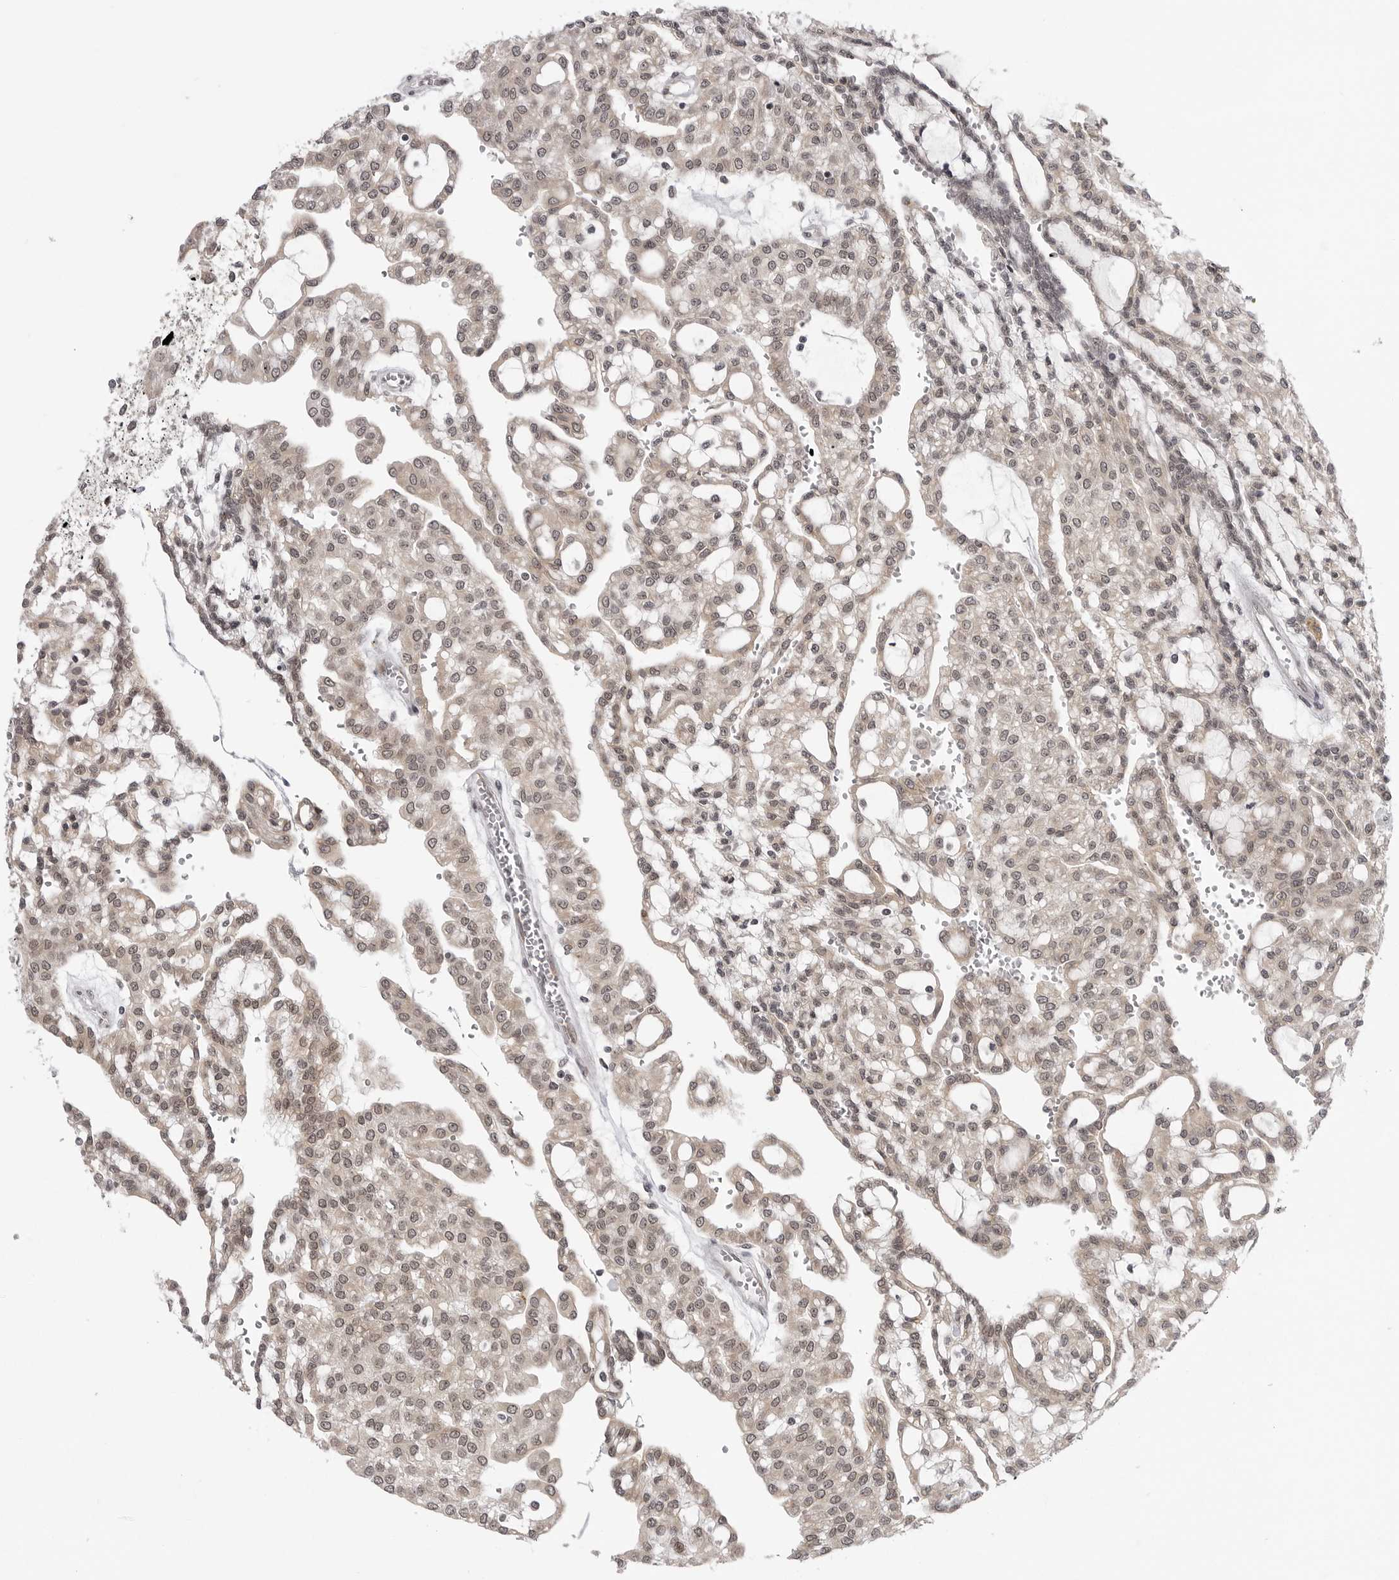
{"staining": {"intensity": "weak", "quantity": "25%-75%", "location": "nuclear"}, "tissue": "renal cancer", "cell_type": "Tumor cells", "image_type": "cancer", "snomed": [{"axis": "morphology", "description": "Adenocarcinoma, NOS"}, {"axis": "topography", "description": "Kidney"}], "caption": "Brown immunohistochemical staining in human renal cancer reveals weak nuclear expression in about 25%-75% of tumor cells. The staining is performed using DAB (3,3'-diaminobenzidine) brown chromogen to label protein expression. The nuclei are counter-stained blue using hematoxylin.", "gene": "PRDM10", "patient": {"sex": "male", "age": 63}}